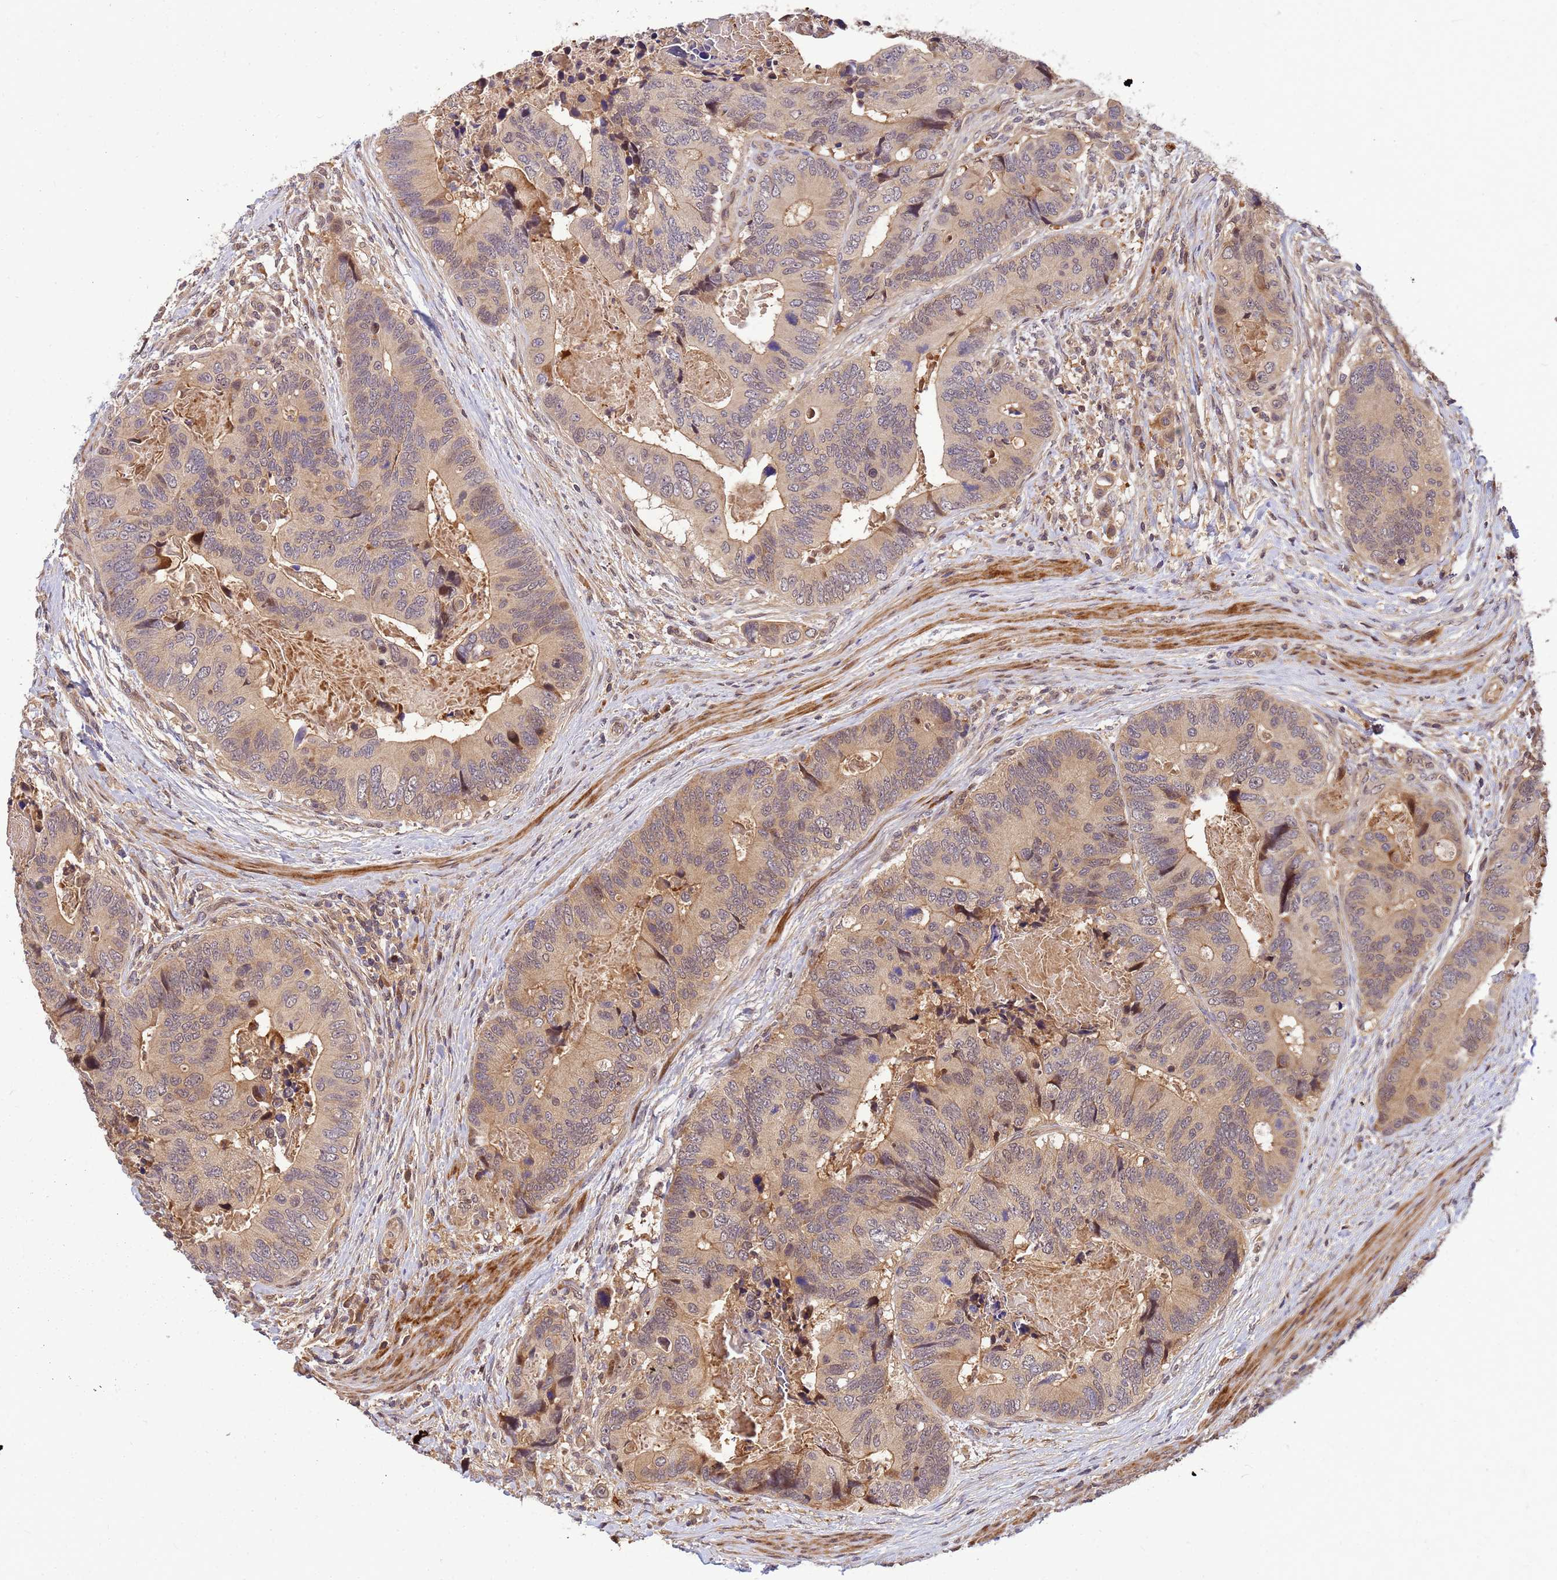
{"staining": {"intensity": "weak", "quantity": ">75%", "location": "cytoplasmic/membranous"}, "tissue": "colorectal cancer", "cell_type": "Tumor cells", "image_type": "cancer", "snomed": [{"axis": "morphology", "description": "Adenocarcinoma, NOS"}, {"axis": "topography", "description": "Colon"}], "caption": "DAB immunohistochemical staining of human colorectal cancer reveals weak cytoplasmic/membranous protein expression in approximately >75% of tumor cells. (brown staining indicates protein expression, while blue staining denotes nuclei).", "gene": "DUS4L", "patient": {"sex": "male", "age": 84}}